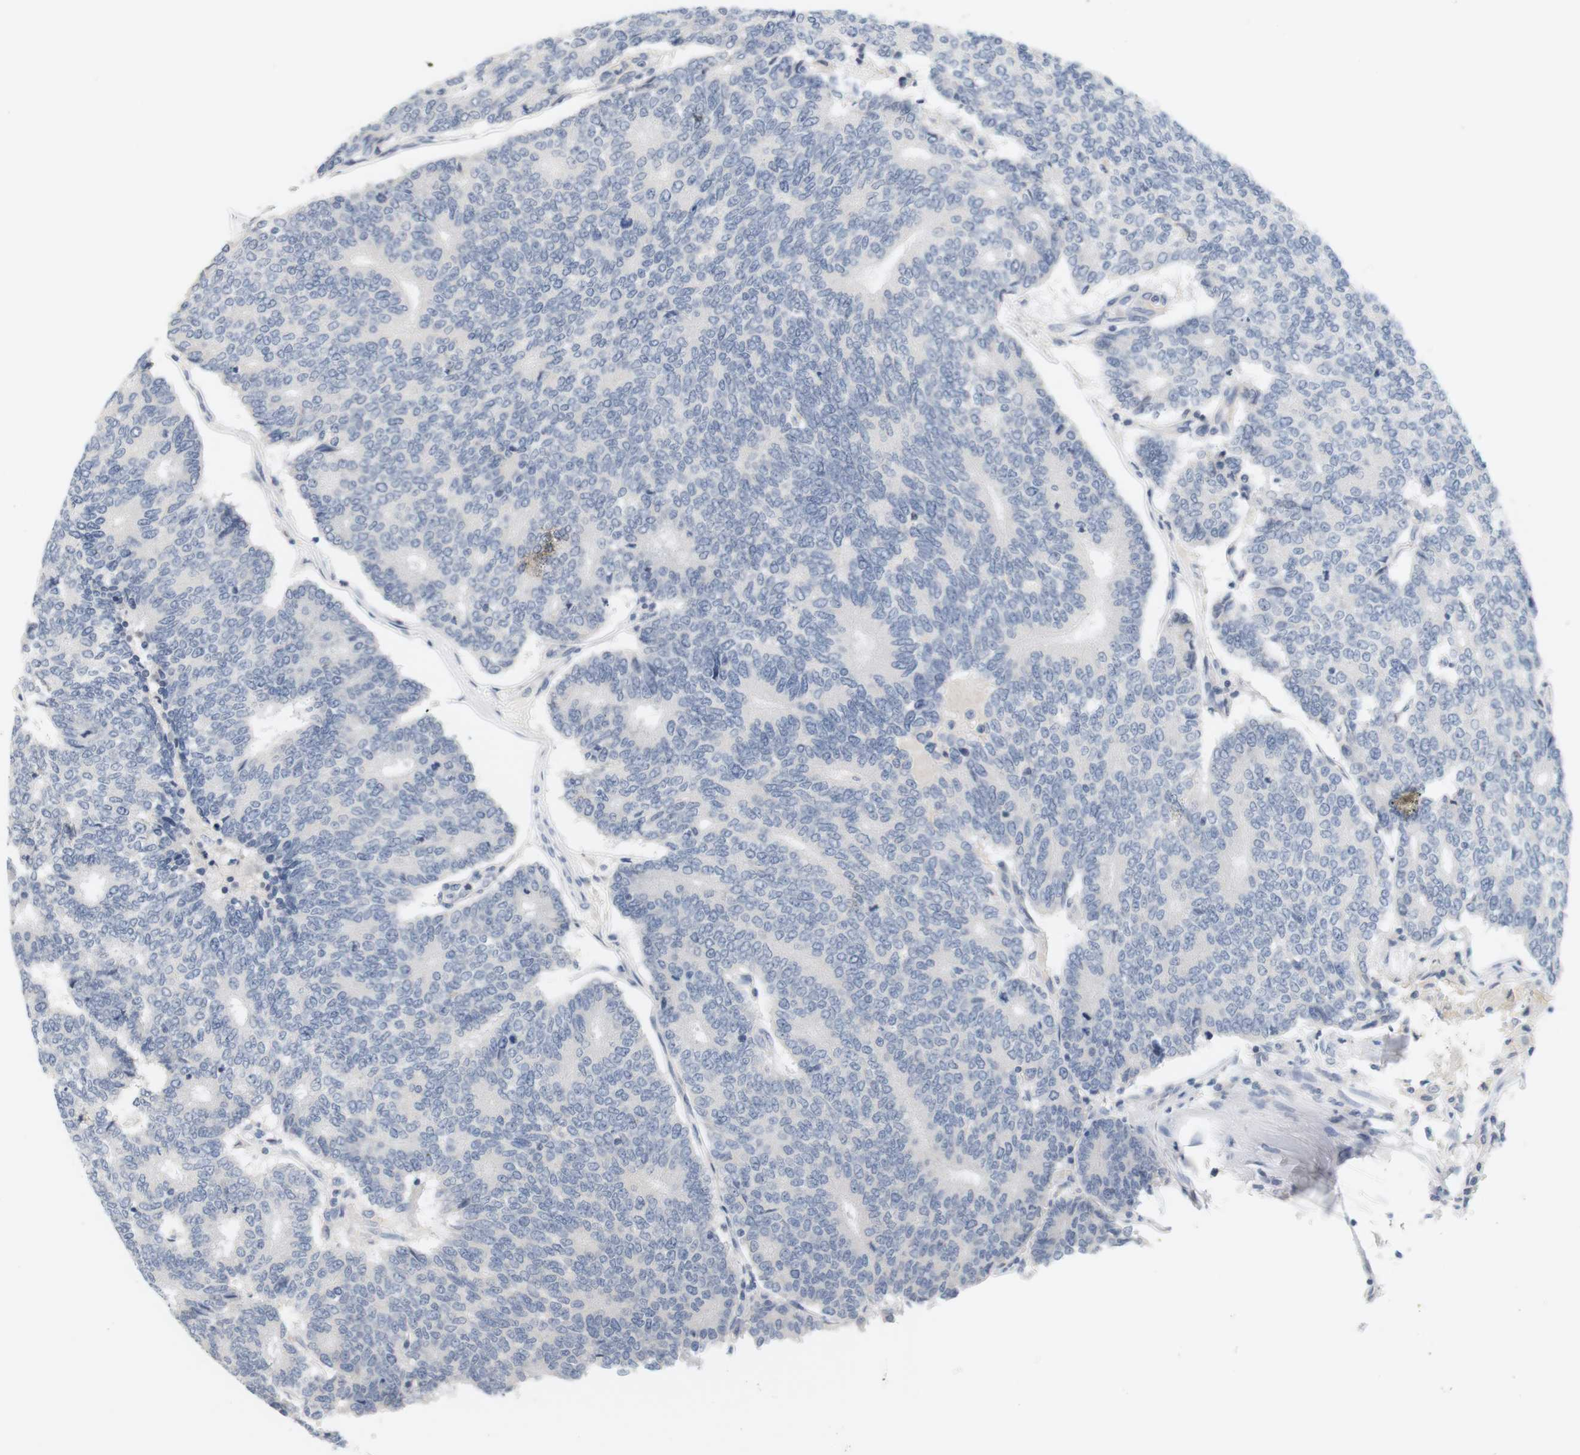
{"staining": {"intensity": "negative", "quantity": "none", "location": "none"}, "tissue": "prostate cancer", "cell_type": "Tumor cells", "image_type": "cancer", "snomed": [{"axis": "morphology", "description": "Normal tissue, NOS"}, {"axis": "morphology", "description": "Adenocarcinoma, High grade"}, {"axis": "topography", "description": "Prostate"}, {"axis": "topography", "description": "Seminal veicle"}], "caption": "The micrograph exhibits no staining of tumor cells in prostate cancer.", "gene": "OPRM1", "patient": {"sex": "male", "age": 55}}